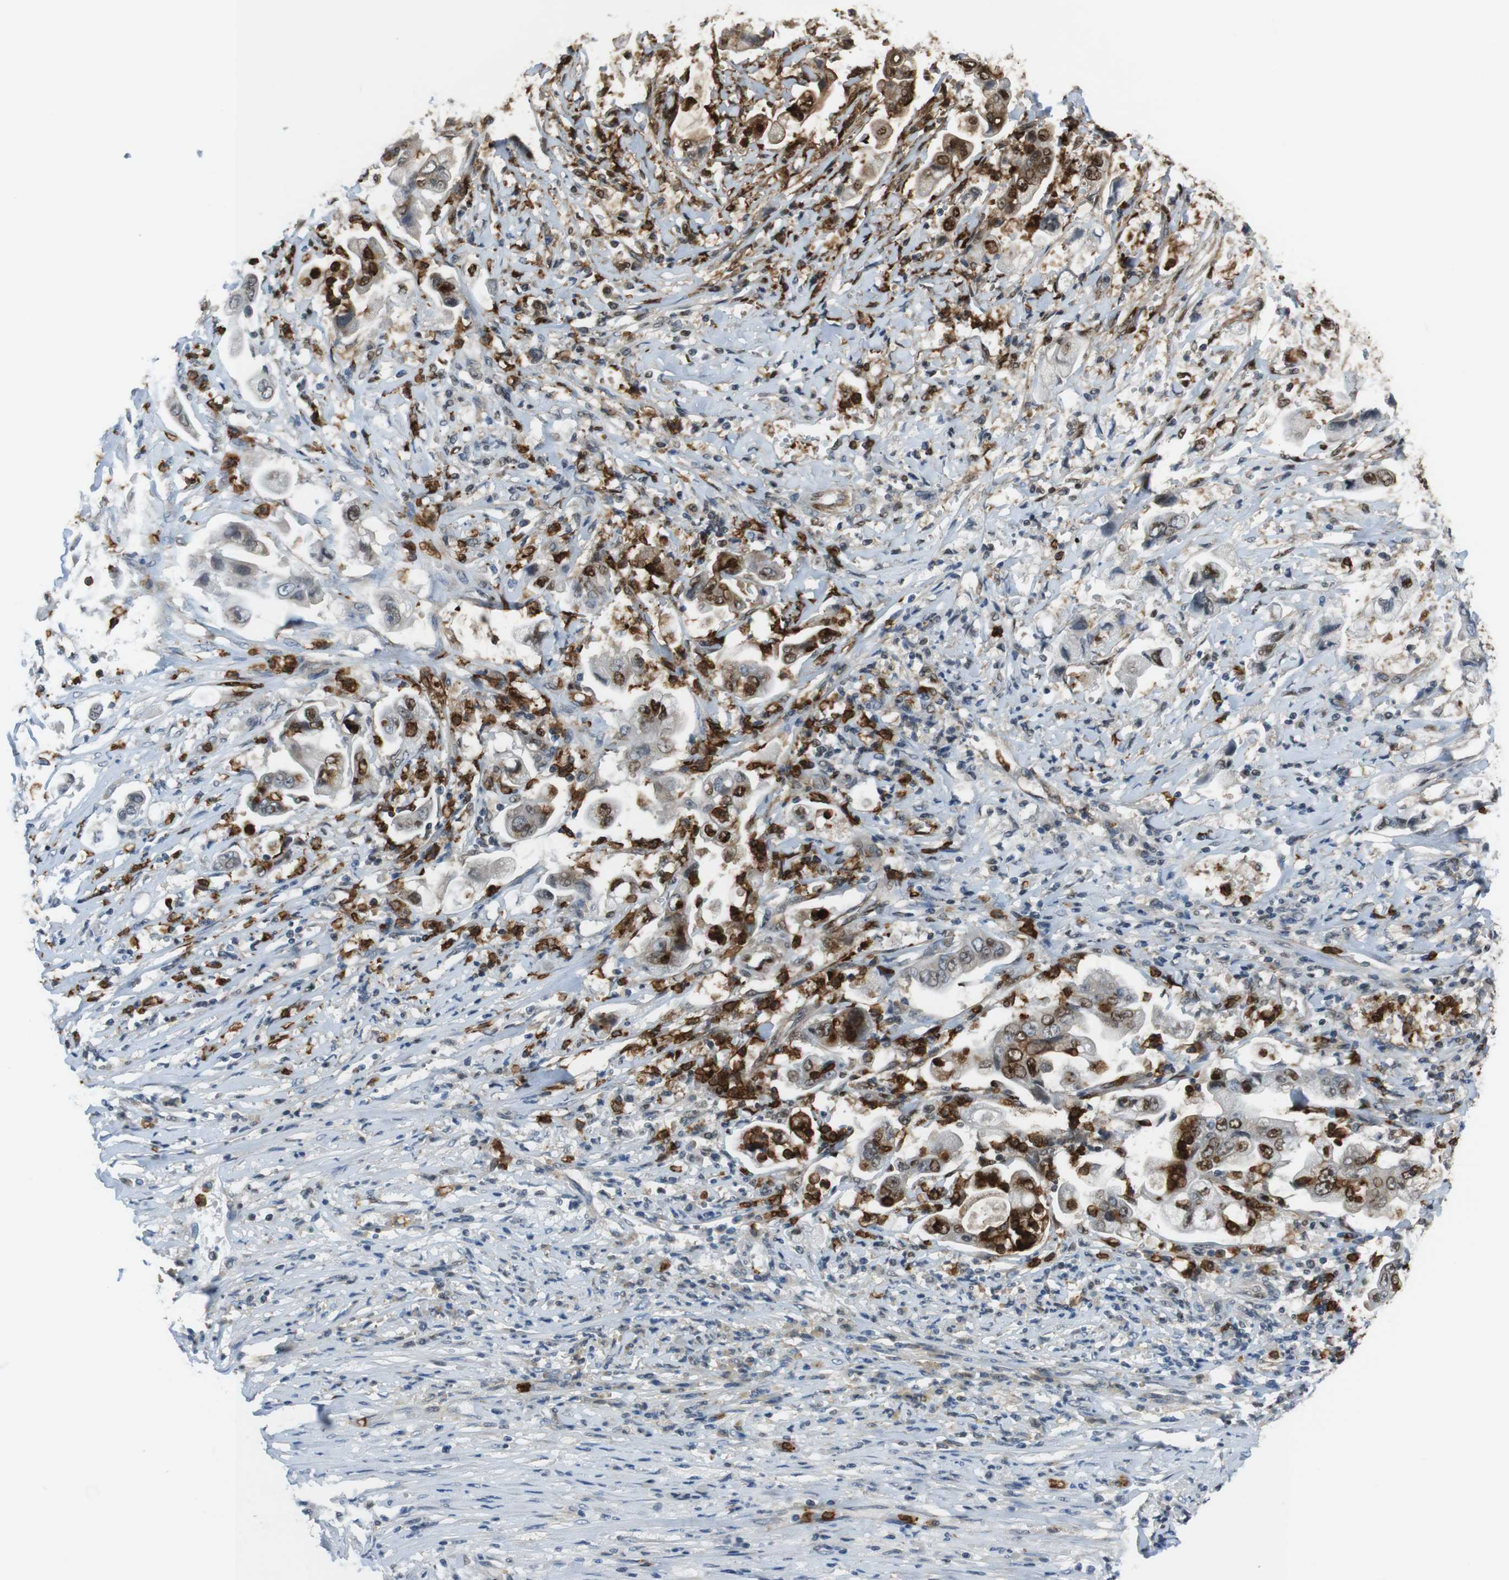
{"staining": {"intensity": "weak", "quantity": "25%-75%", "location": "cytoplasmic/membranous,nuclear"}, "tissue": "stomach cancer", "cell_type": "Tumor cells", "image_type": "cancer", "snomed": [{"axis": "morphology", "description": "Adenocarcinoma, NOS"}, {"axis": "topography", "description": "Stomach"}], "caption": "Immunohistochemistry (DAB) staining of stomach adenocarcinoma shows weak cytoplasmic/membranous and nuclear protein expression in about 25%-75% of tumor cells. Nuclei are stained in blue.", "gene": "PCDH10", "patient": {"sex": "male", "age": 62}}